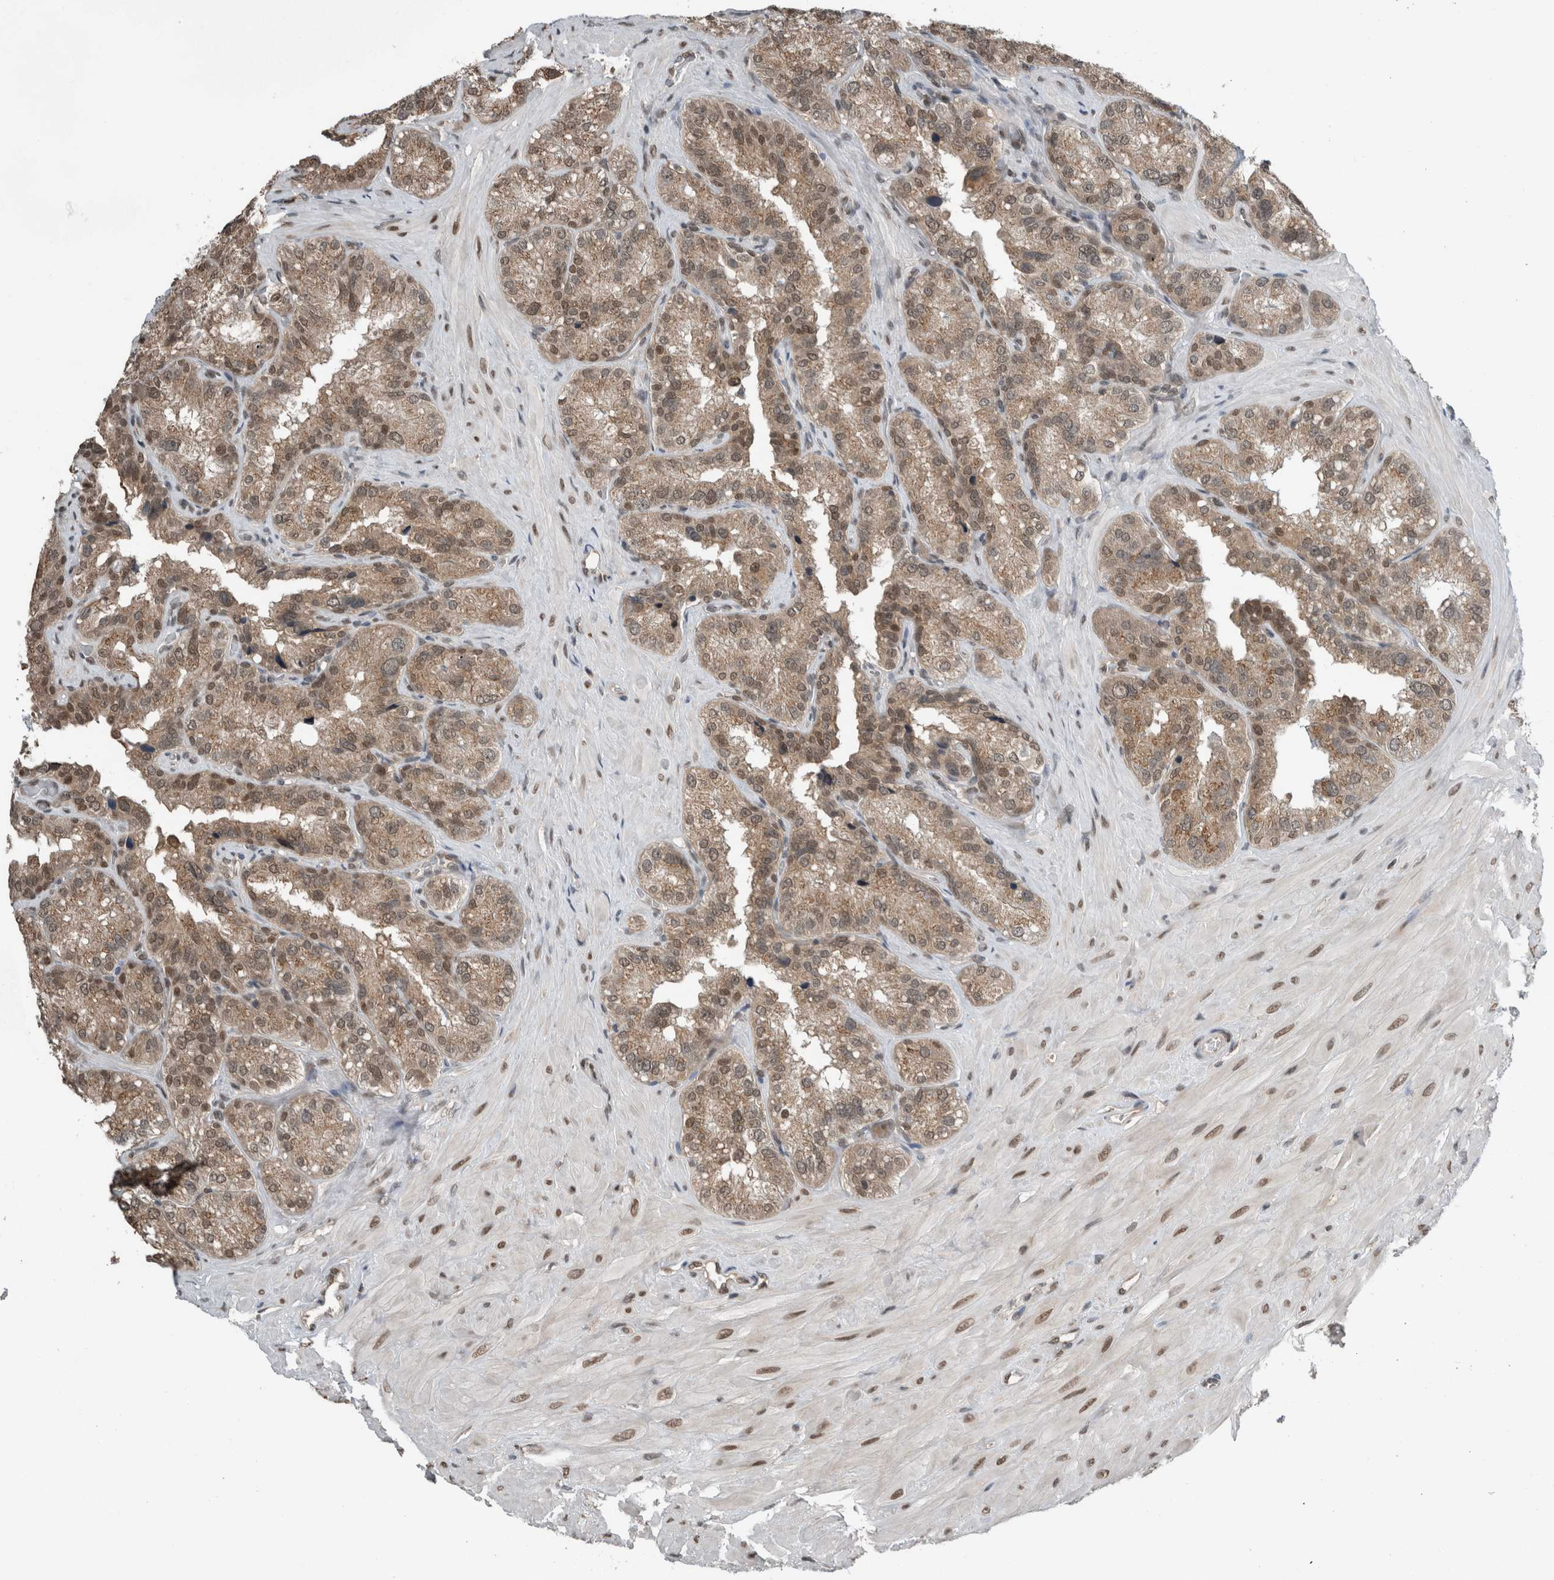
{"staining": {"intensity": "weak", "quantity": ">75%", "location": "cytoplasmic/membranous,nuclear"}, "tissue": "seminal vesicle", "cell_type": "Glandular cells", "image_type": "normal", "snomed": [{"axis": "morphology", "description": "Normal tissue, NOS"}, {"axis": "topography", "description": "Prostate"}, {"axis": "topography", "description": "Seminal veicle"}], "caption": "Protein staining by IHC exhibits weak cytoplasmic/membranous,nuclear staining in approximately >75% of glandular cells in unremarkable seminal vesicle. Ihc stains the protein in brown and the nuclei are stained blue.", "gene": "SPAG7", "patient": {"sex": "male", "age": 51}}